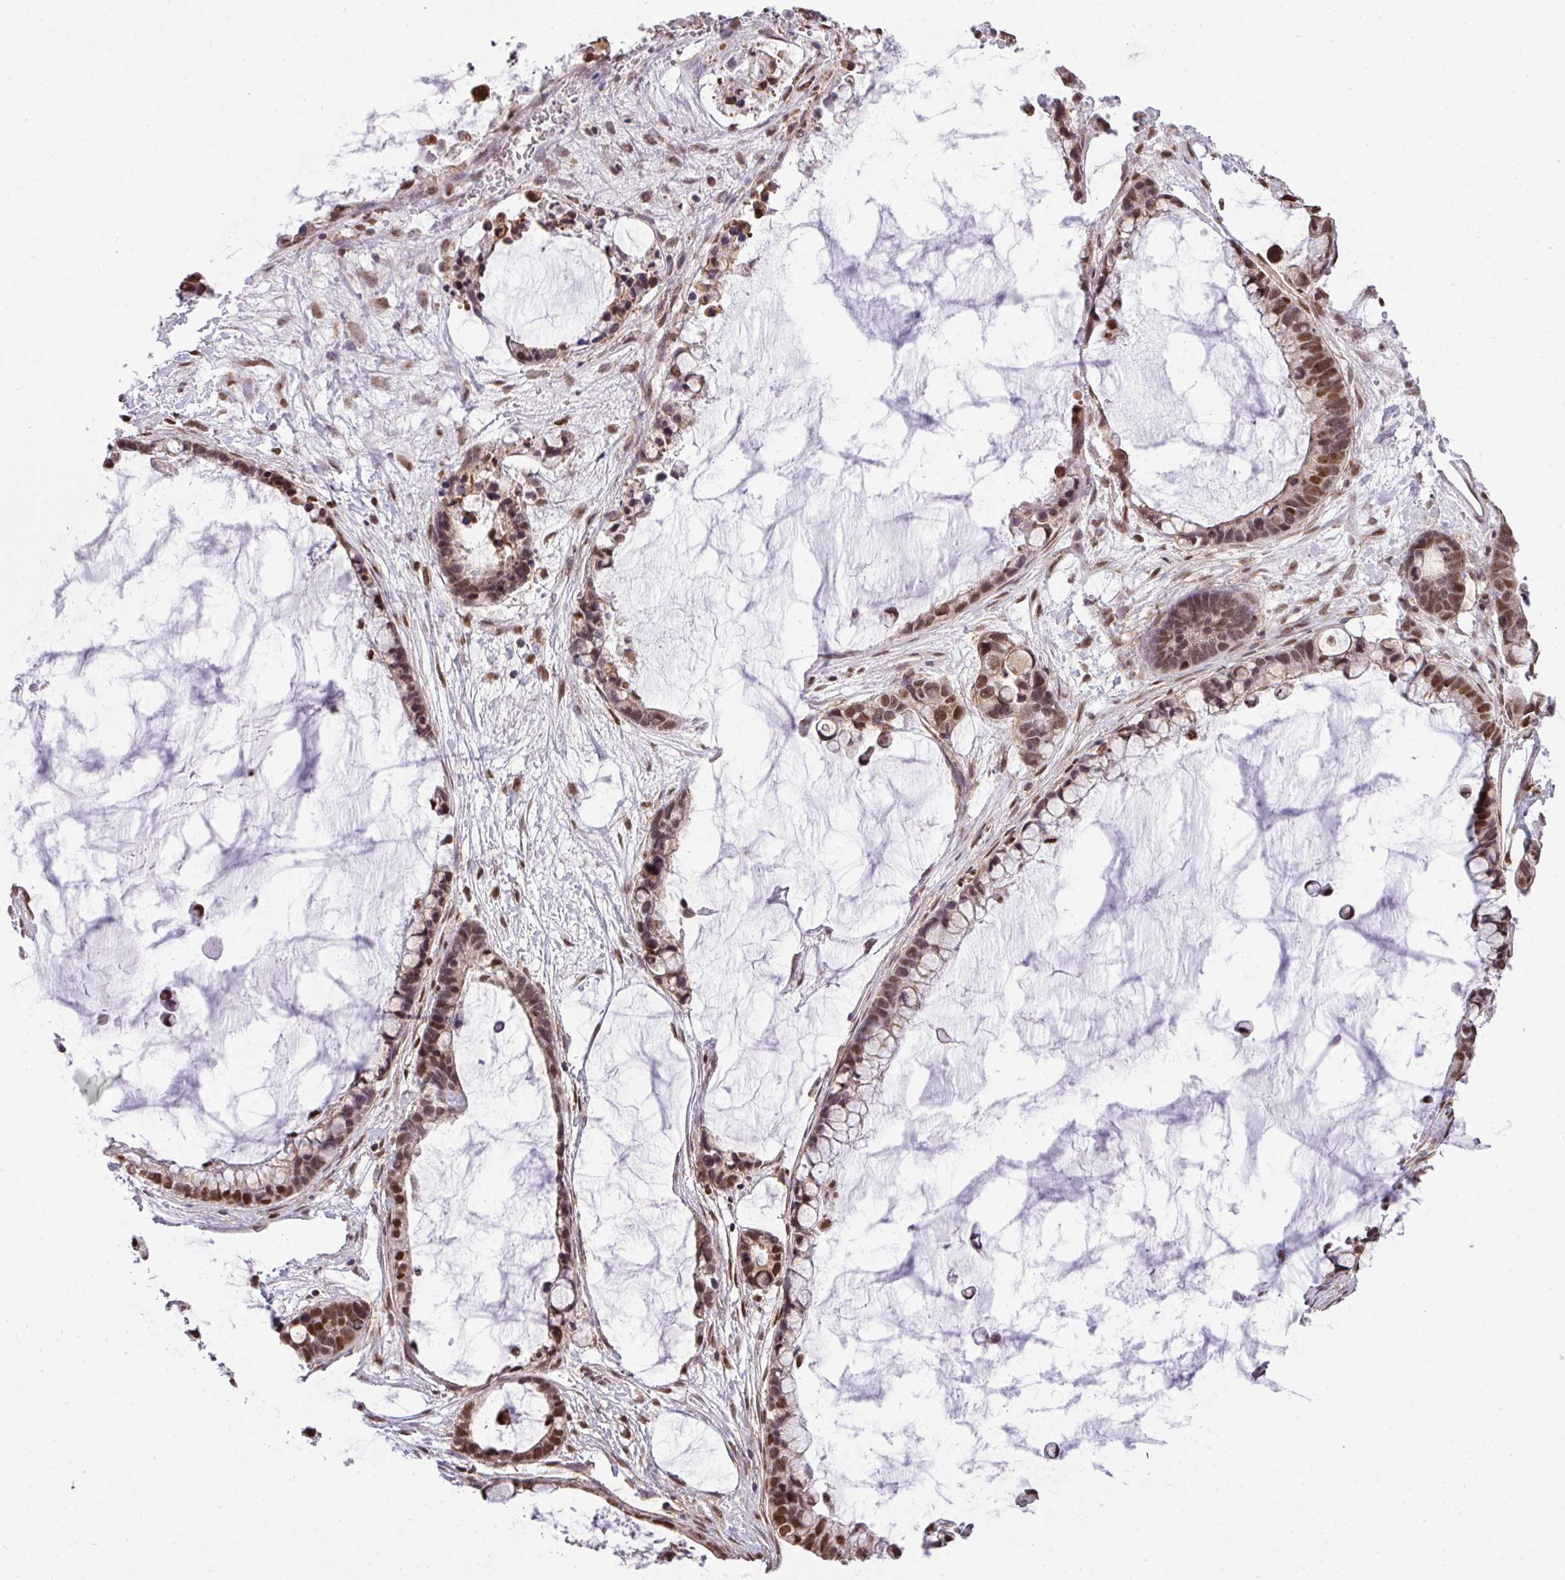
{"staining": {"intensity": "moderate", "quantity": ">75%", "location": "nuclear"}, "tissue": "ovarian cancer", "cell_type": "Tumor cells", "image_type": "cancer", "snomed": [{"axis": "morphology", "description": "Cystadenocarcinoma, mucinous, NOS"}, {"axis": "topography", "description": "Ovary"}], "caption": "Moderate nuclear protein positivity is seen in about >75% of tumor cells in ovarian mucinous cystadenocarcinoma.", "gene": "PLK1", "patient": {"sex": "female", "age": 63}}